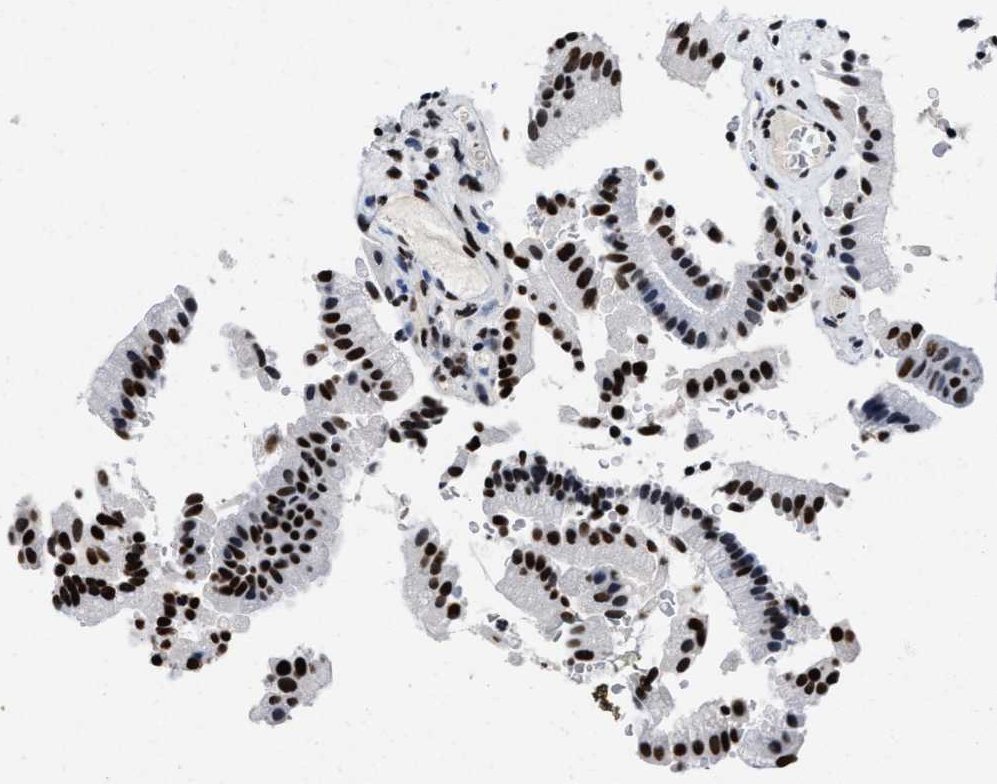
{"staining": {"intensity": "strong", "quantity": ">75%", "location": "nuclear"}, "tissue": "gallbladder", "cell_type": "Glandular cells", "image_type": "normal", "snomed": [{"axis": "morphology", "description": "Normal tissue, NOS"}, {"axis": "topography", "description": "Gallbladder"}], "caption": "Benign gallbladder demonstrates strong nuclear staining in about >75% of glandular cells, visualized by immunohistochemistry.", "gene": "SMARCC2", "patient": {"sex": "male", "age": 49}}